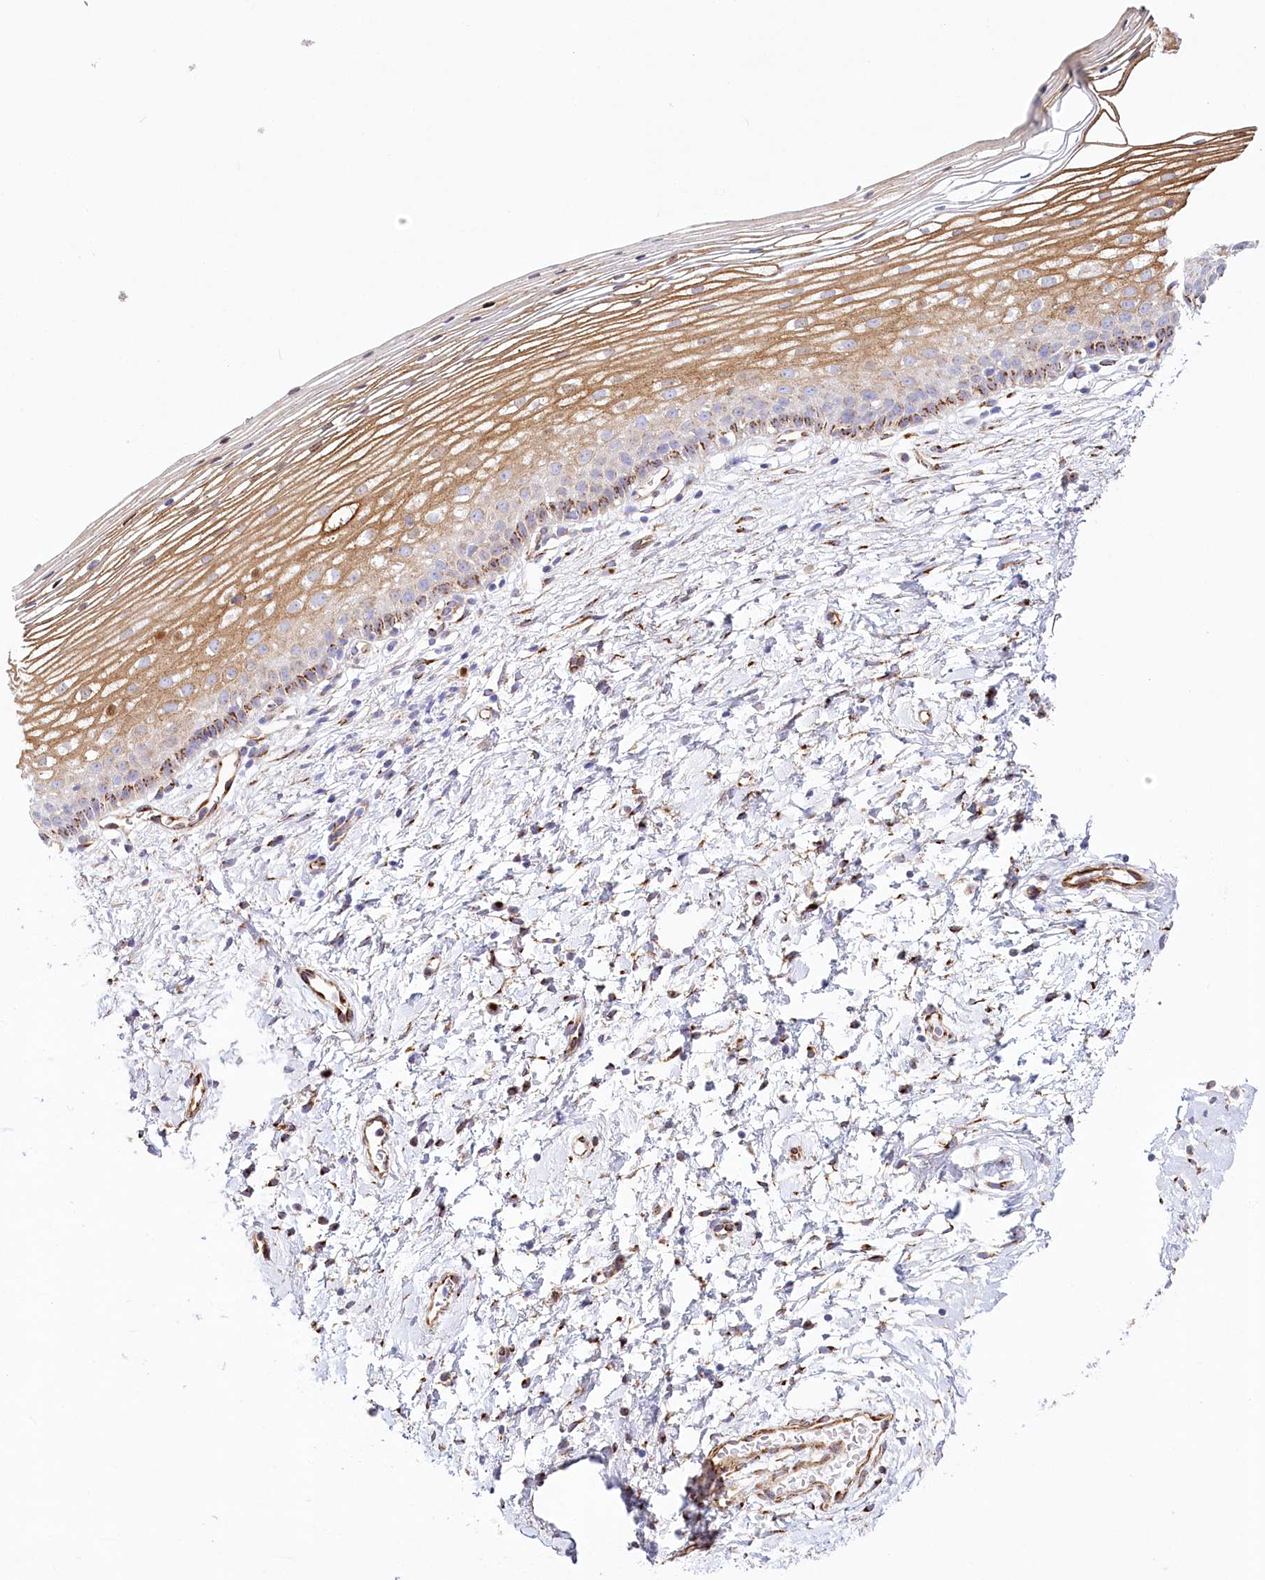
{"staining": {"intensity": "strong", "quantity": ">75%", "location": "cytoplasmic/membranous"}, "tissue": "cervix", "cell_type": "Glandular cells", "image_type": "normal", "snomed": [{"axis": "morphology", "description": "Normal tissue, NOS"}, {"axis": "topography", "description": "Cervix"}], "caption": "DAB immunohistochemical staining of normal human cervix reveals strong cytoplasmic/membranous protein positivity in about >75% of glandular cells.", "gene": "ABRAXAS2", "patient": {"sex": "female", "age": 72}}